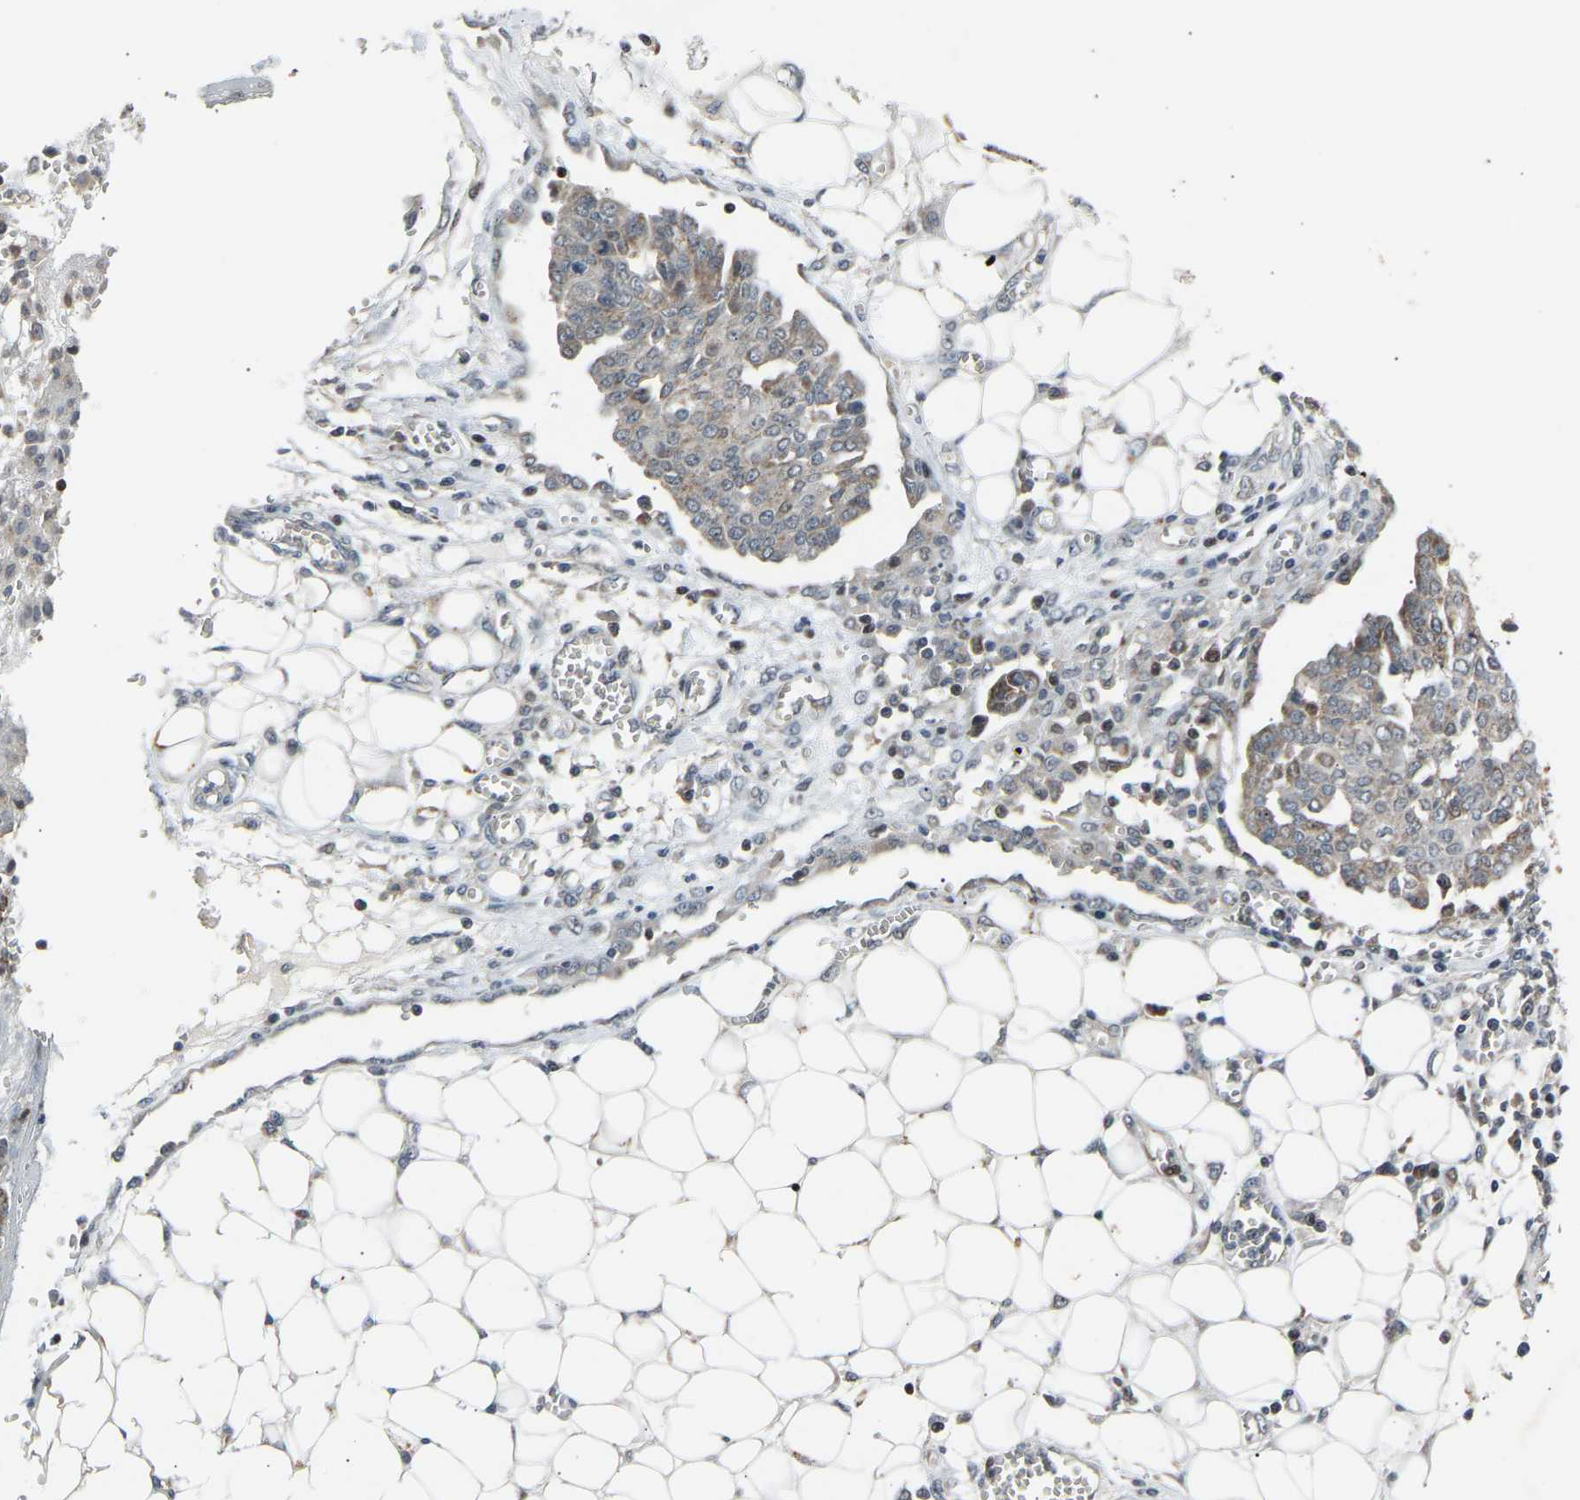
{"staining": {"intensity": "weak", "quantity": "25%-75%", "location": "cytoplasmic/membranous"}, "tissue": "ovarian cancer", "cell_type": "Tumor cells", "image_type": "cancer", "snomed": [{"axis": "morphology", "description": "Cystadenocarcinoma, serous, NOS"}, {"axis": "topography", "description": "Soft tissue"}, {"axis": "topography", "description": "Ovary"}], "caption": "This photomicrograph exhibits IHC staining of ovarian cancer (serous cystadenocarcinoma), with low weak cytoplasmic/membranous staining in approximately 25%-75% of tumor cells.", "gene": "SLIRP", "patient": {"sex": "female", "age": 57}}